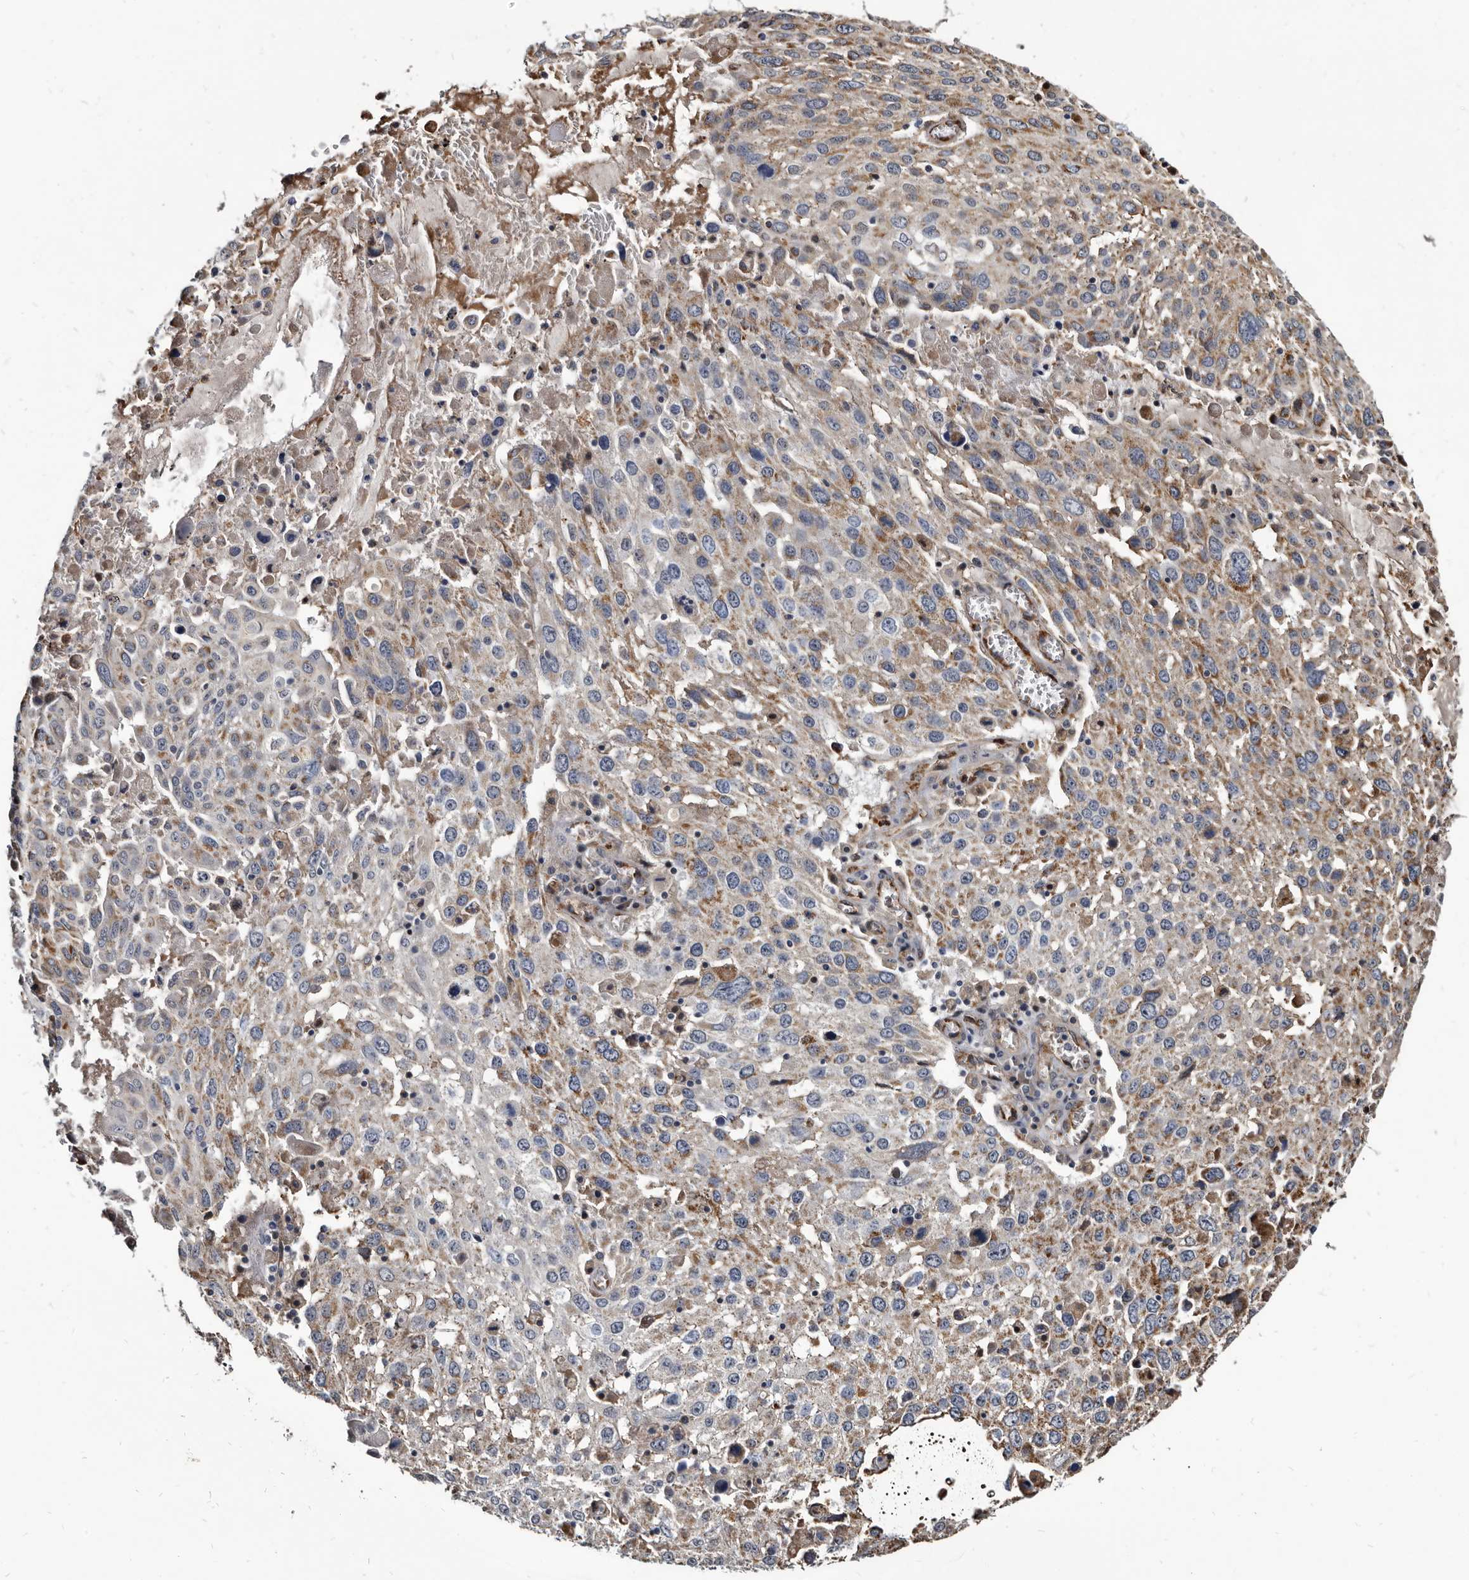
{"staining": {"intensity": "moderate", "quantity": "25%-75%", "location": "cytoplasmic/membranous"}, "tissue": "lung cancer", "cell_type": "Tumor cells", "image_type": "cancer", "snomed": [{"axis": "morphology", "description": "Squamous cell carcinoma, NOS"}, {"axis": "topography", "description": "Lung"}], "caption": "Protein analysis of lung cancer (squamous cell carcinoma) tissue shows moderate cytoplasmic/membranous staining in about 25%-75% of tumor cells.", "gene": "CTSA", "patient": {"sex": "male", "age": 65}}